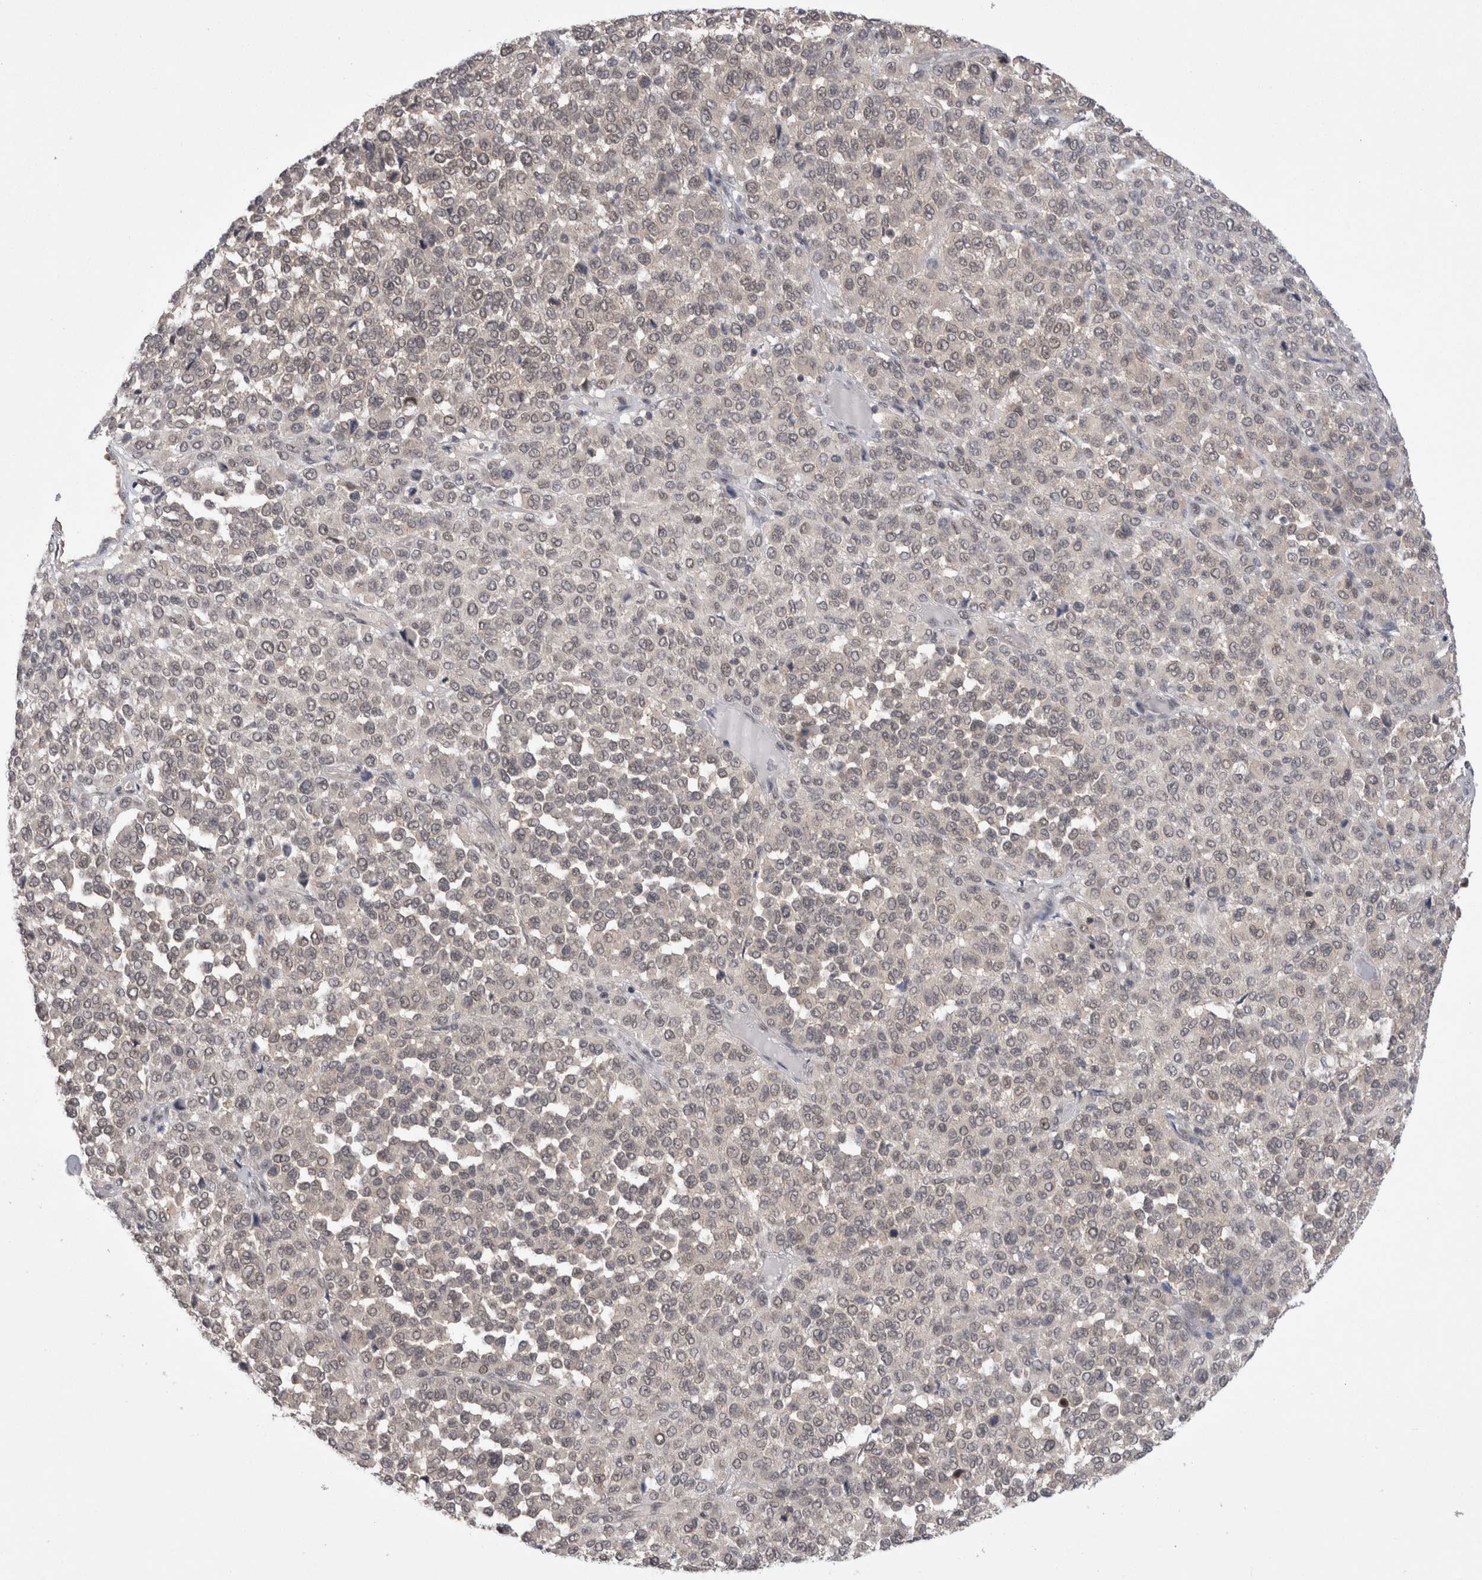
{"staining": {"intensity": "negative", "quantity": "none", "location": "none"}, "tissue": "melanoma", "cell_type": "Tumor cells", "image_type": "cancer", "snomed": [{"axis": "morphology", "description": "Malignant melanoma, Metastatic site"}, {"axis": "topography", "description": "Pancreas"}], "caption": "Immunohistochemistry (IHC) of melanoma displays no staining in tumor cells.", "gene": "ZNF341", "patient": {"sex": "female", "age": 30}}